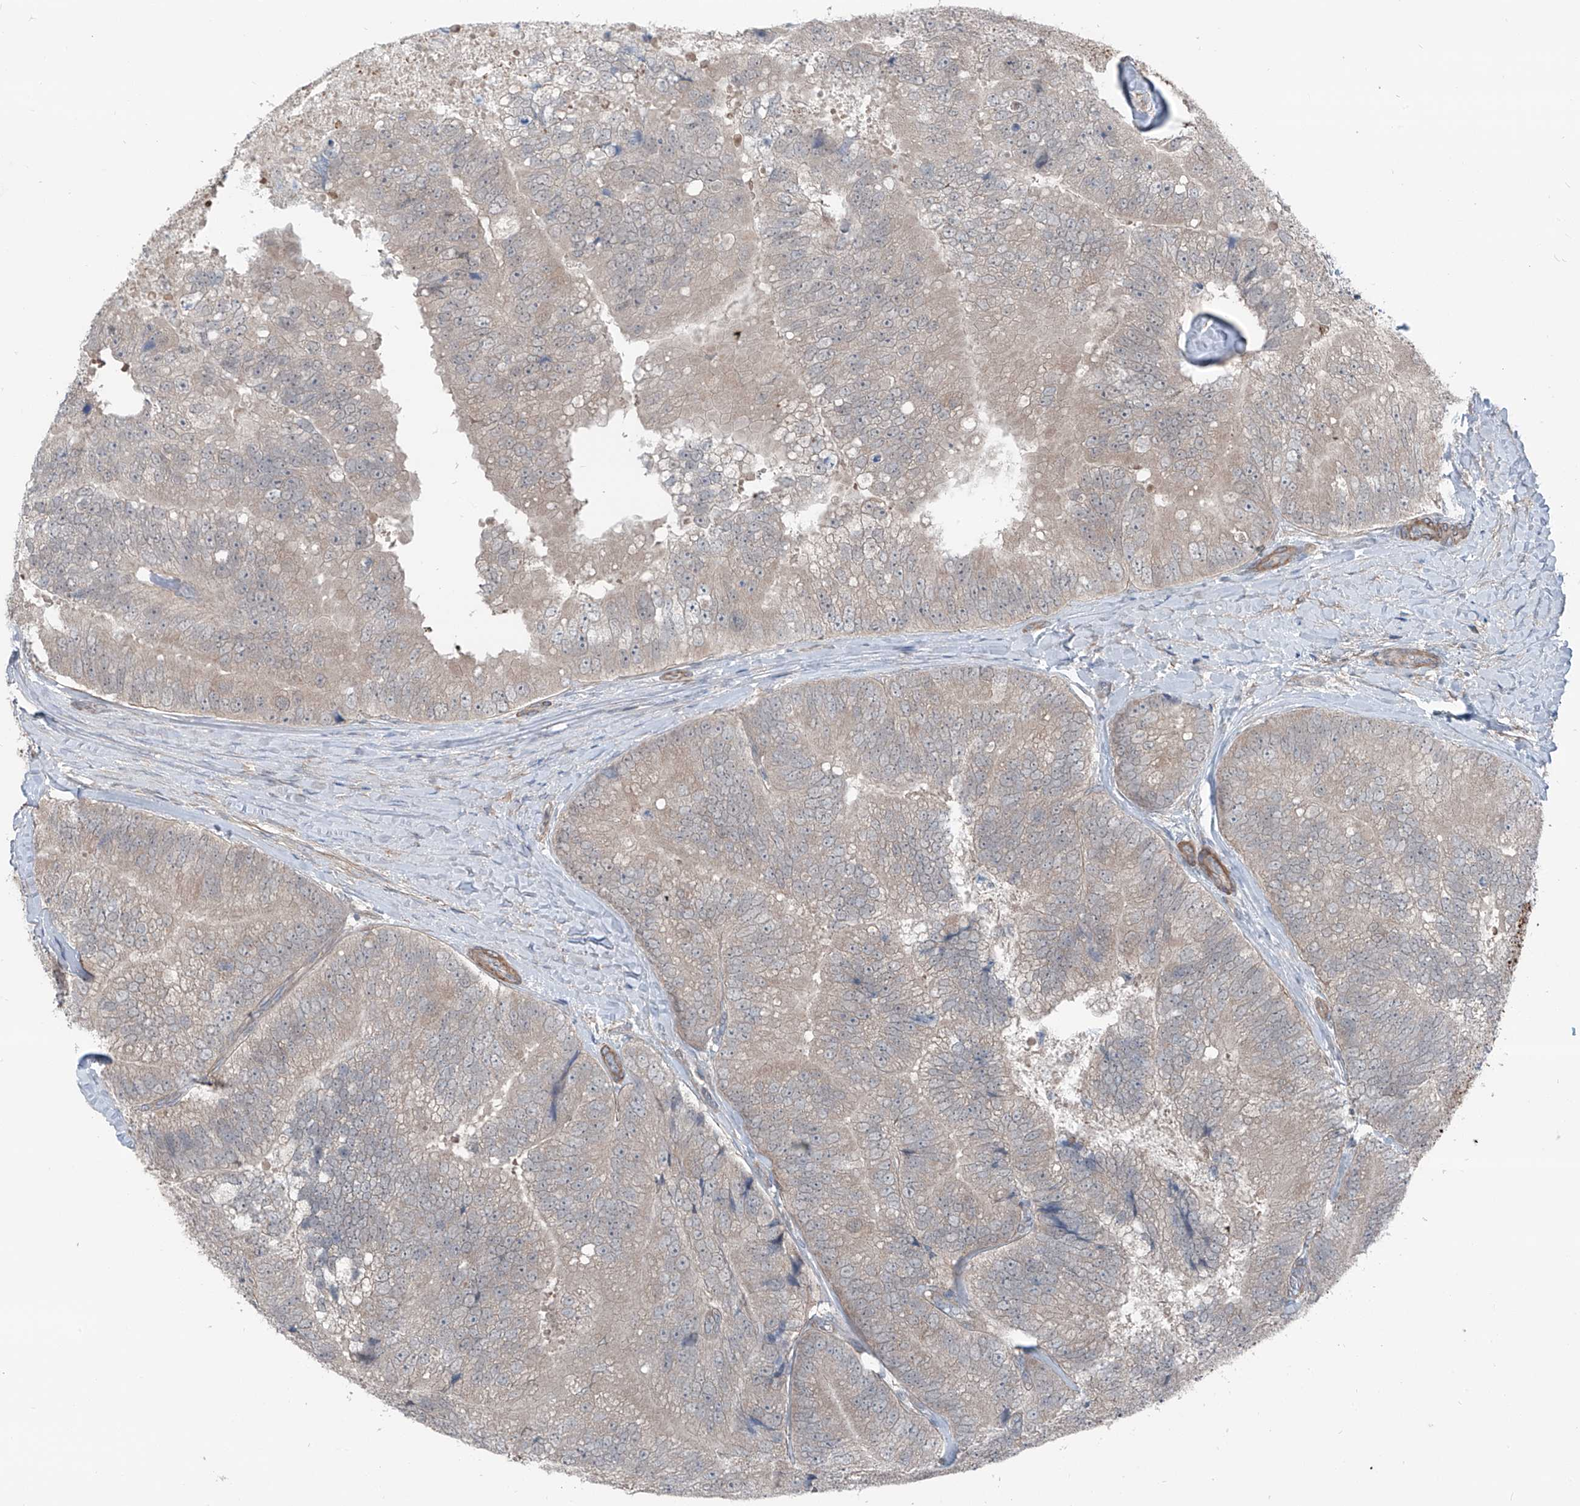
{"staining": {"intensity": "weak", "quantity": ">75%", "location": "cytoplasmic/membranous"}, "tissue": "prostate cancer", "cell_type": "Tumor cells", "image_type": "cancer", "snomed": [{"axis": "morphology", "description": "Adenocarcinoma, High grade"}, {"axis": "topography", "description": "Prostate"}], "caption": "Immunohistochemistry (IHC) (DAB) staining of human prostate cancer reveals weak cytoplasmic/membranous protein staining in approximately >75% of tumor cells.", "gene": "HSPB11", "patient": {"sex": "male", "age": 70}}